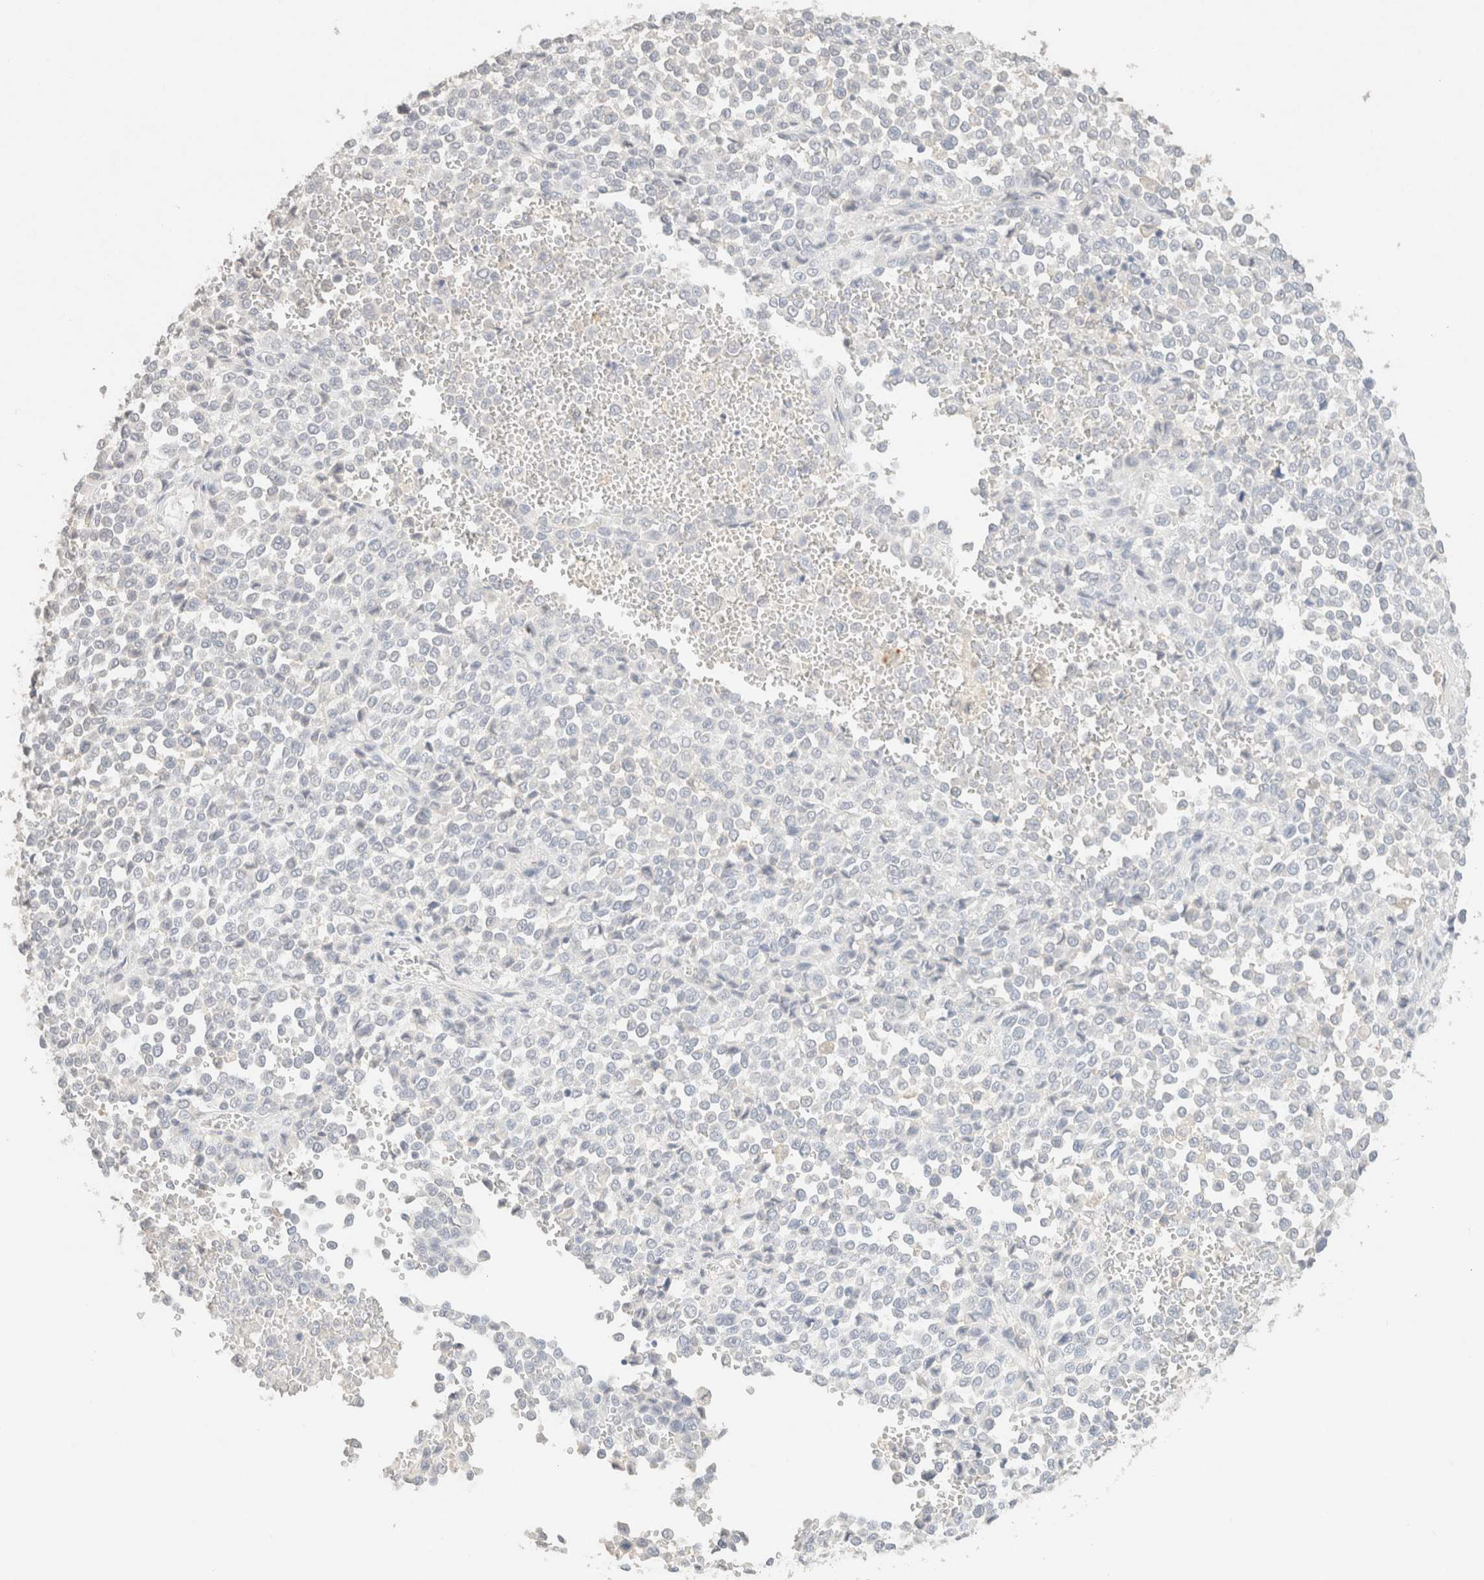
{"staining": {"intensity": "negative", "quantity": "none", "location": "none"}, "tissue": "melanoma", "cell_type": "Tumor cells", "image_type": "cancer", "snomed": [{"axis": "morphology", "description": "Malignant melanoma, Metastatic site"}, {"axis": "topography", "description": "Pancreas"}], "caption": "This histopathology image is of melanoma stained with IHC to label a protein in brown with the nuclei are counter-stained blue. There is no positivity in tumor cells.", "gene": "CPA1", "patient": {"sex": "female", "age": 30}}